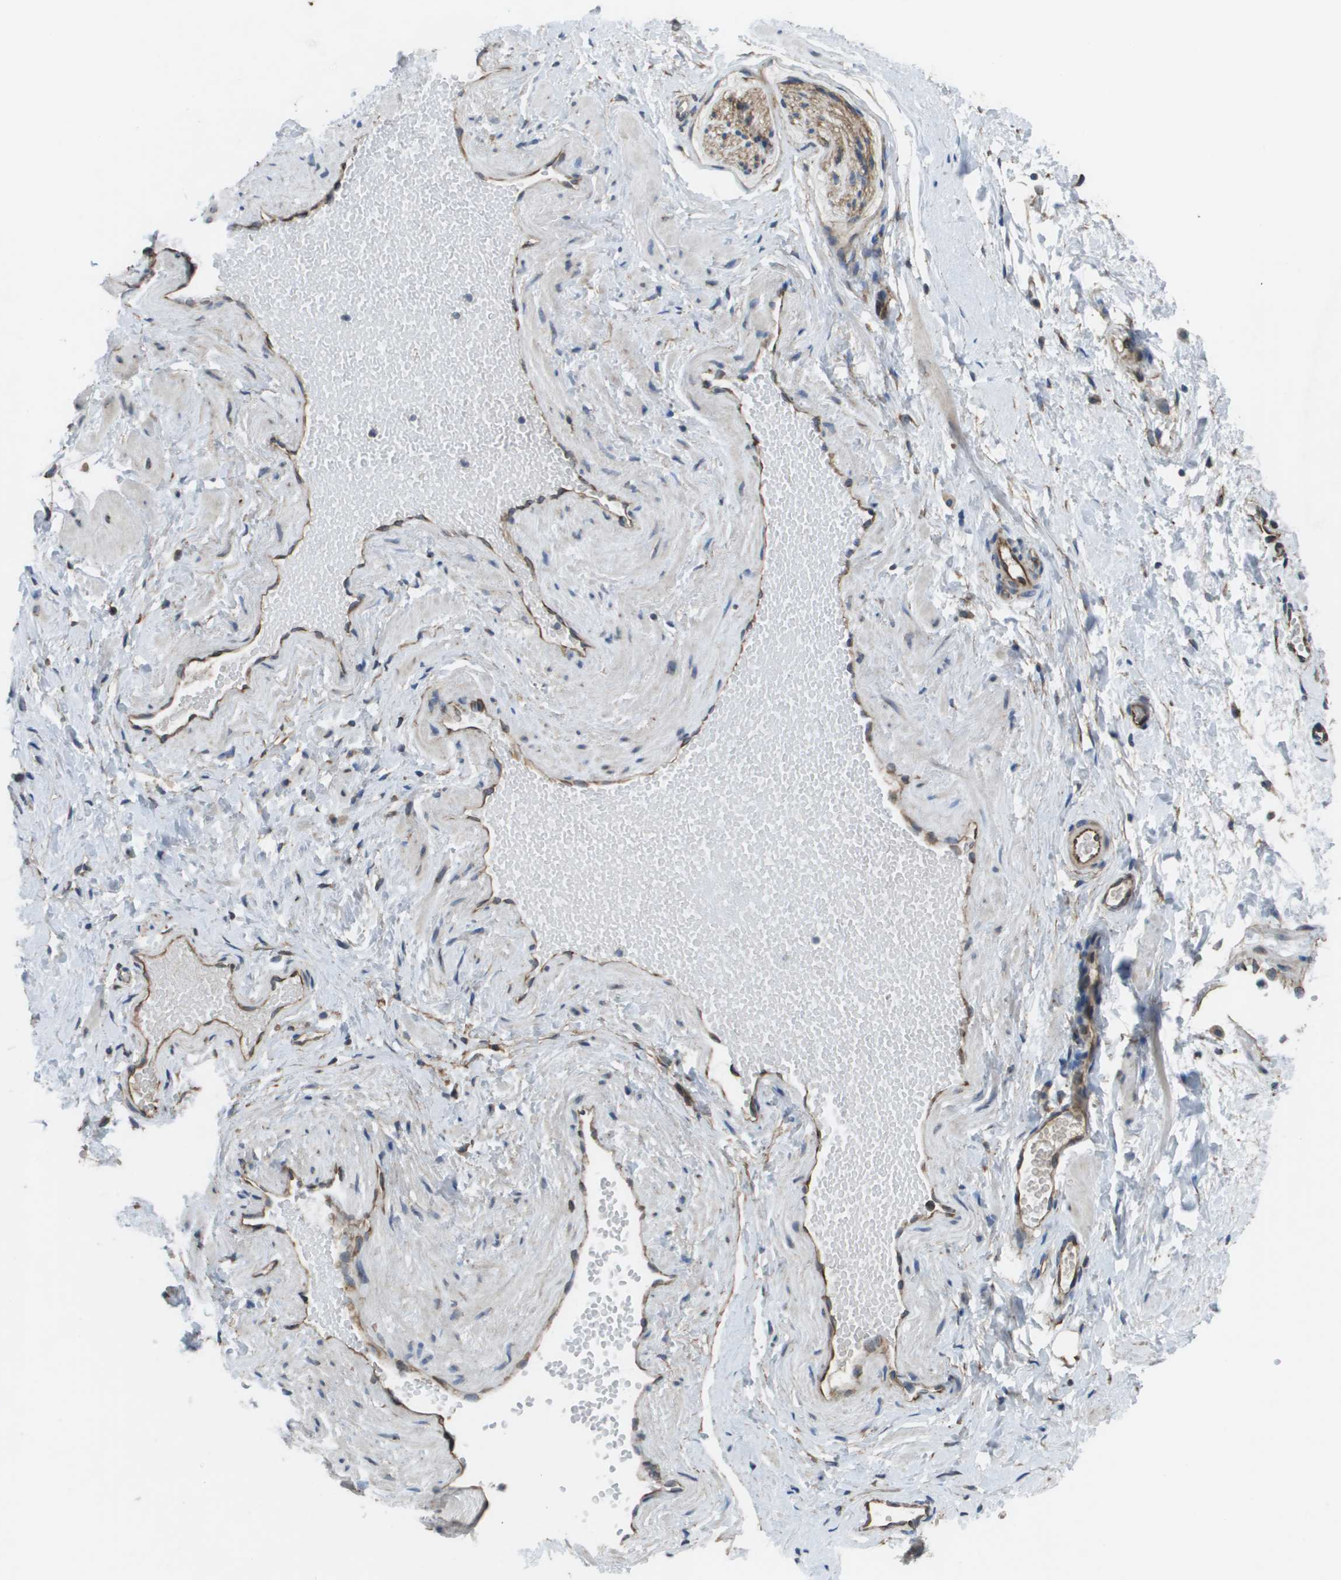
{"staining": {"intensity": "weak", "quantity": ">75%", "location": "cytoplasmic/membranous"}, "tissue": "adipose tissue", "cell_type": "Adipocytes", "image_type": "normal", "snomed": [{"axis": "morphology", "description": "Normal tissue, NOS"}, {"axis": "topography", "description": "Soft tissue"}, {"axis": "topography", "description": "Vascular tissue"}], "caption": "Immunohistochemistry staining of unremarkable adipose tissue, which displays low levels of weak cytoplasmic/membranous expression in about >75% of adipocytes indicating weak cytoplasmic/membranous protein staining. The staining was performed using DAB (3,3'-diaminobenzidine) (brown) for protein detection and nuclei were counterstained in hematoxylin (blue).", "gene": "CLCN2", "patient": {"sex": "female", "age": 35}}